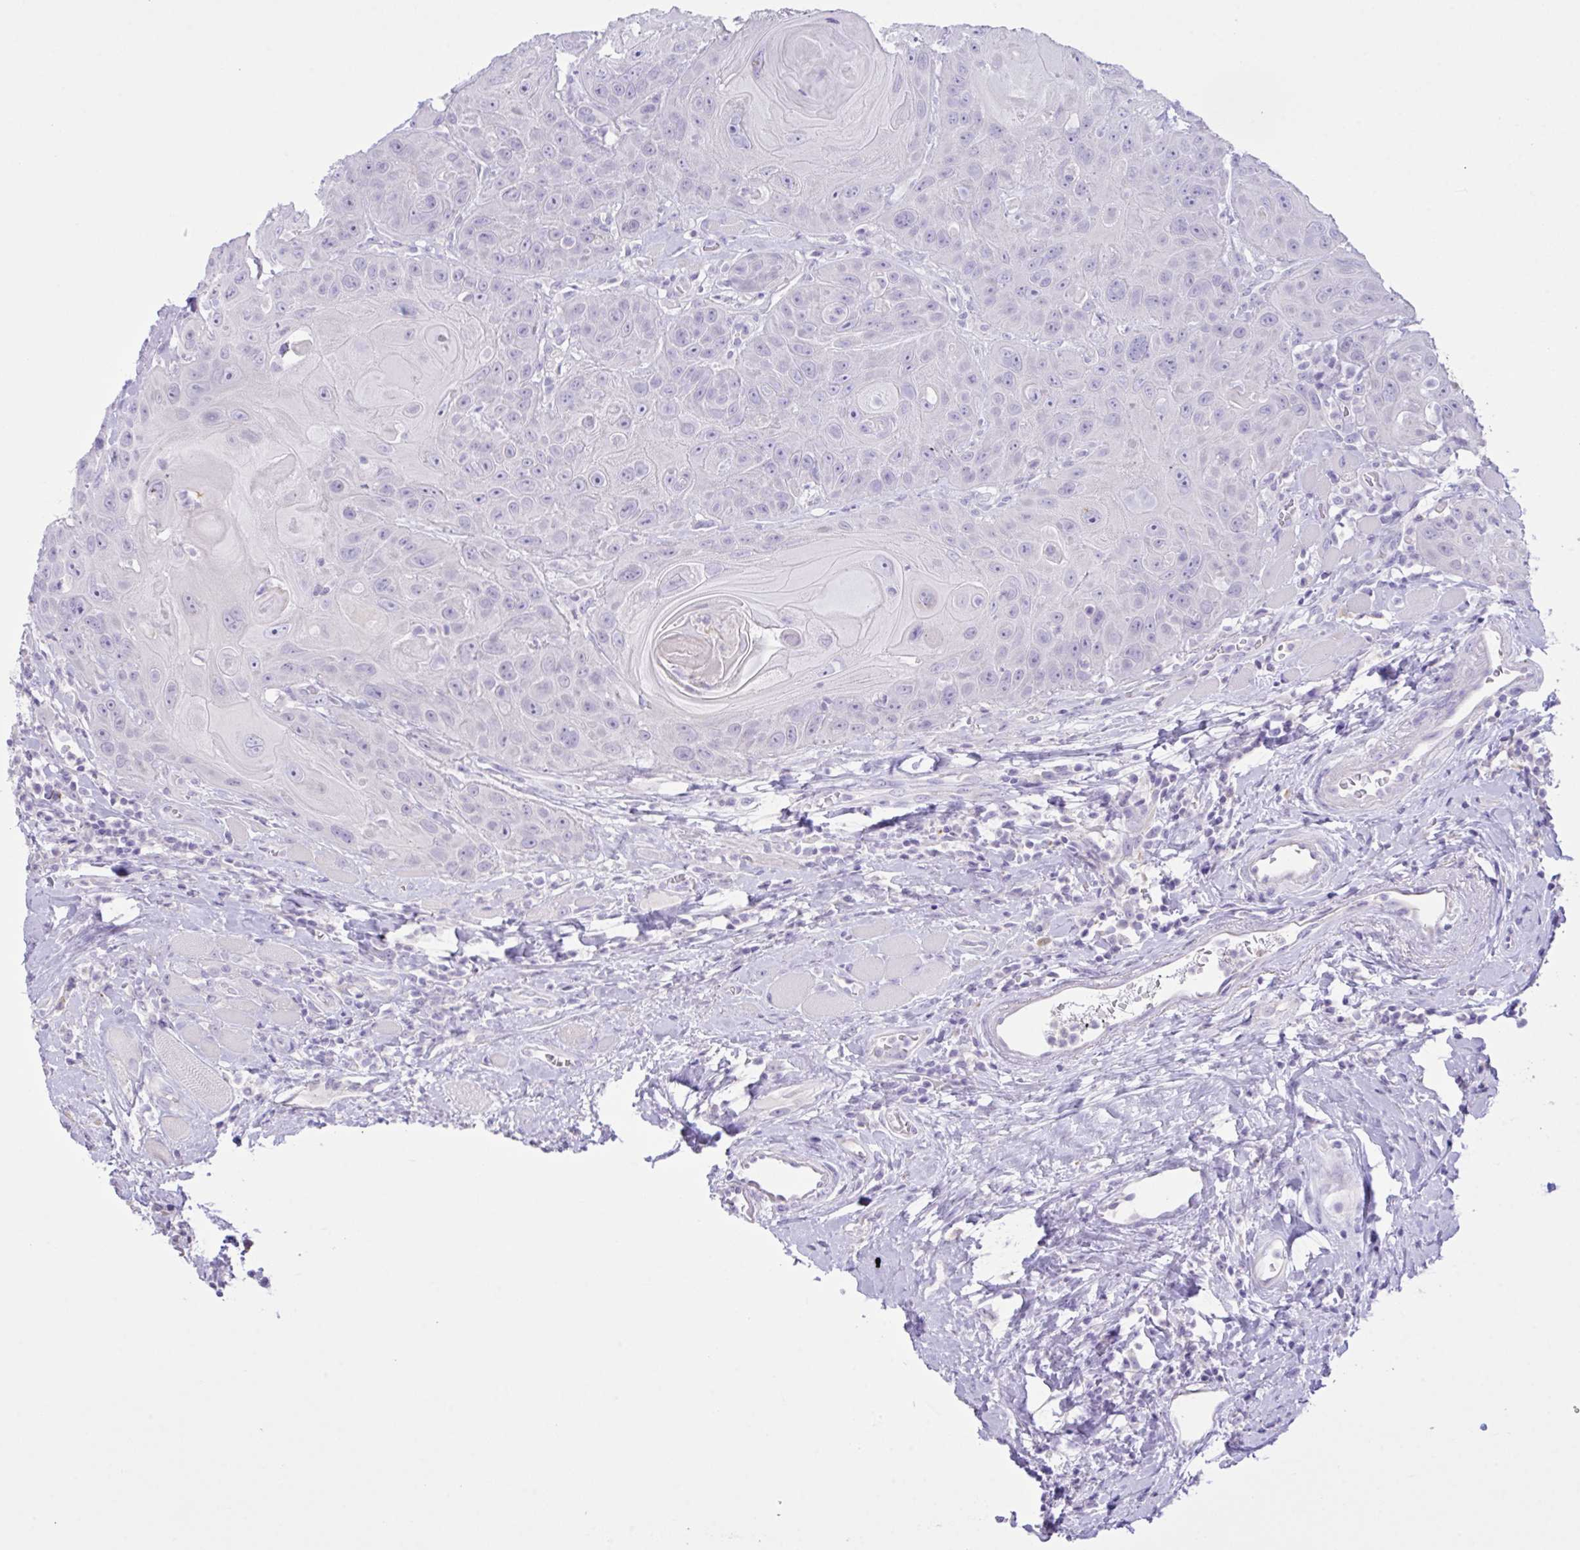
{"staining": {"intensity": "negative", "quantity": "none", "location": "none"}, "tissue": "head and neck cancer", "cell_type": "Tumor cells", "image_type": "cancer", "snomed": [{"axis": "morphology", "description": "Squamous cell carcinoma, NOS"}, {"axis": "topography", "description": "Head-Neck"}], "caption": "Immunohistochemistry (IHC) micrograph of neoplastic tissue: human squamous cell carcinoma (head and neck) stained with DAB displays no significant protein staining in tumor cells.", "gene": "CST11", "patient": {"sex": "female", "age": 59}}